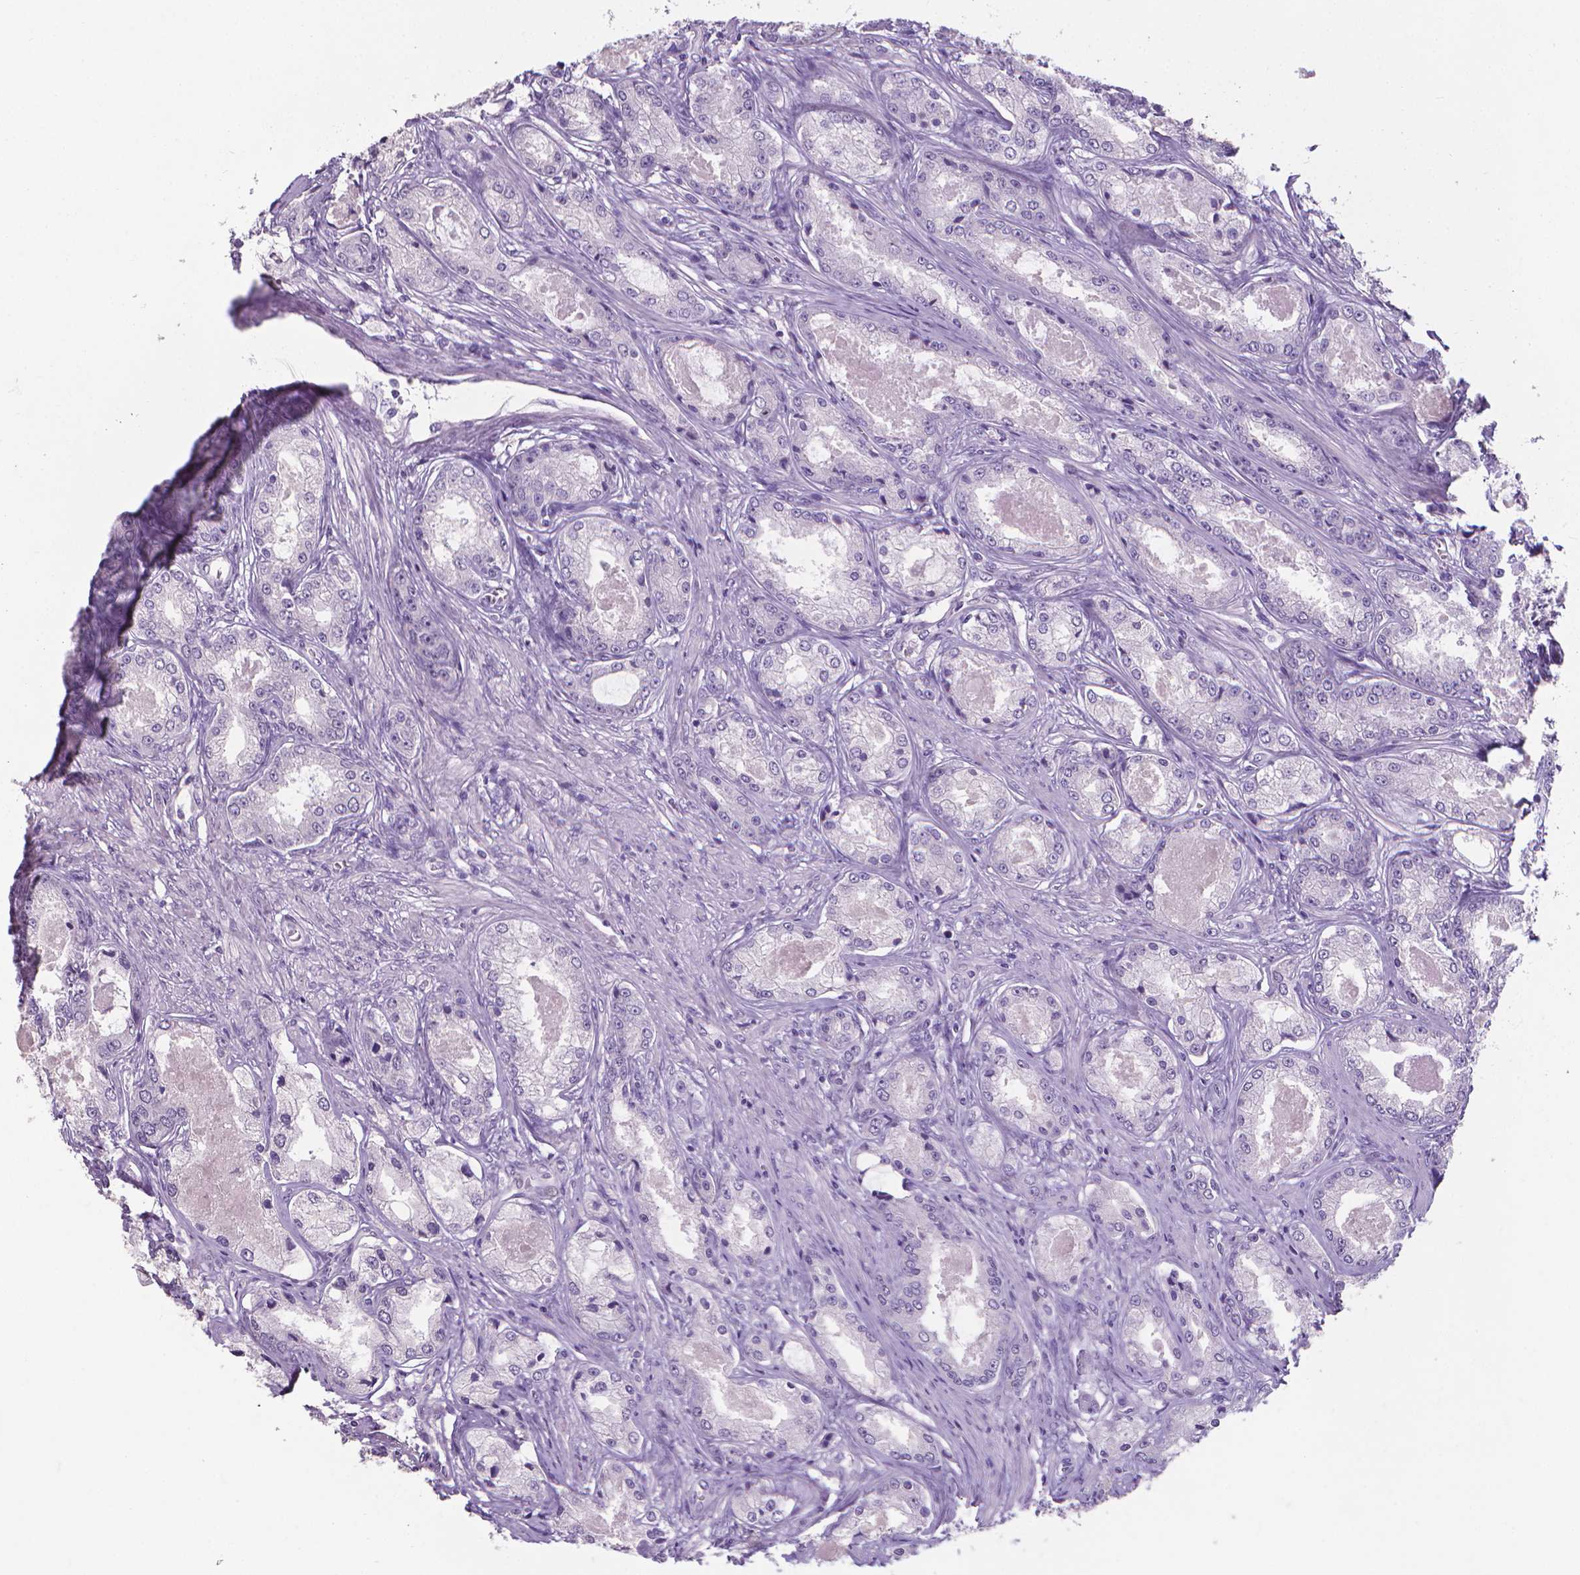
{"staining": {"intensity": "negative", "quantity": "none", "location": "none"}, "tissue": "prostate cancer", "cell_type": "Tumor cells", "image_type": "cancer", "snomed": [{"axis": "morphology", "description": "Adenocarcinoma, Low grade"}, {"axis": "topography", "description": "Prostate"}], "caption": "Immunohistochemical staining of low-grade adenocarcinoma (prostate) displays no significant expression in tumor cells.", "gene": "XPNPEP2", "patient": {"sex": "male", "age": 68}}